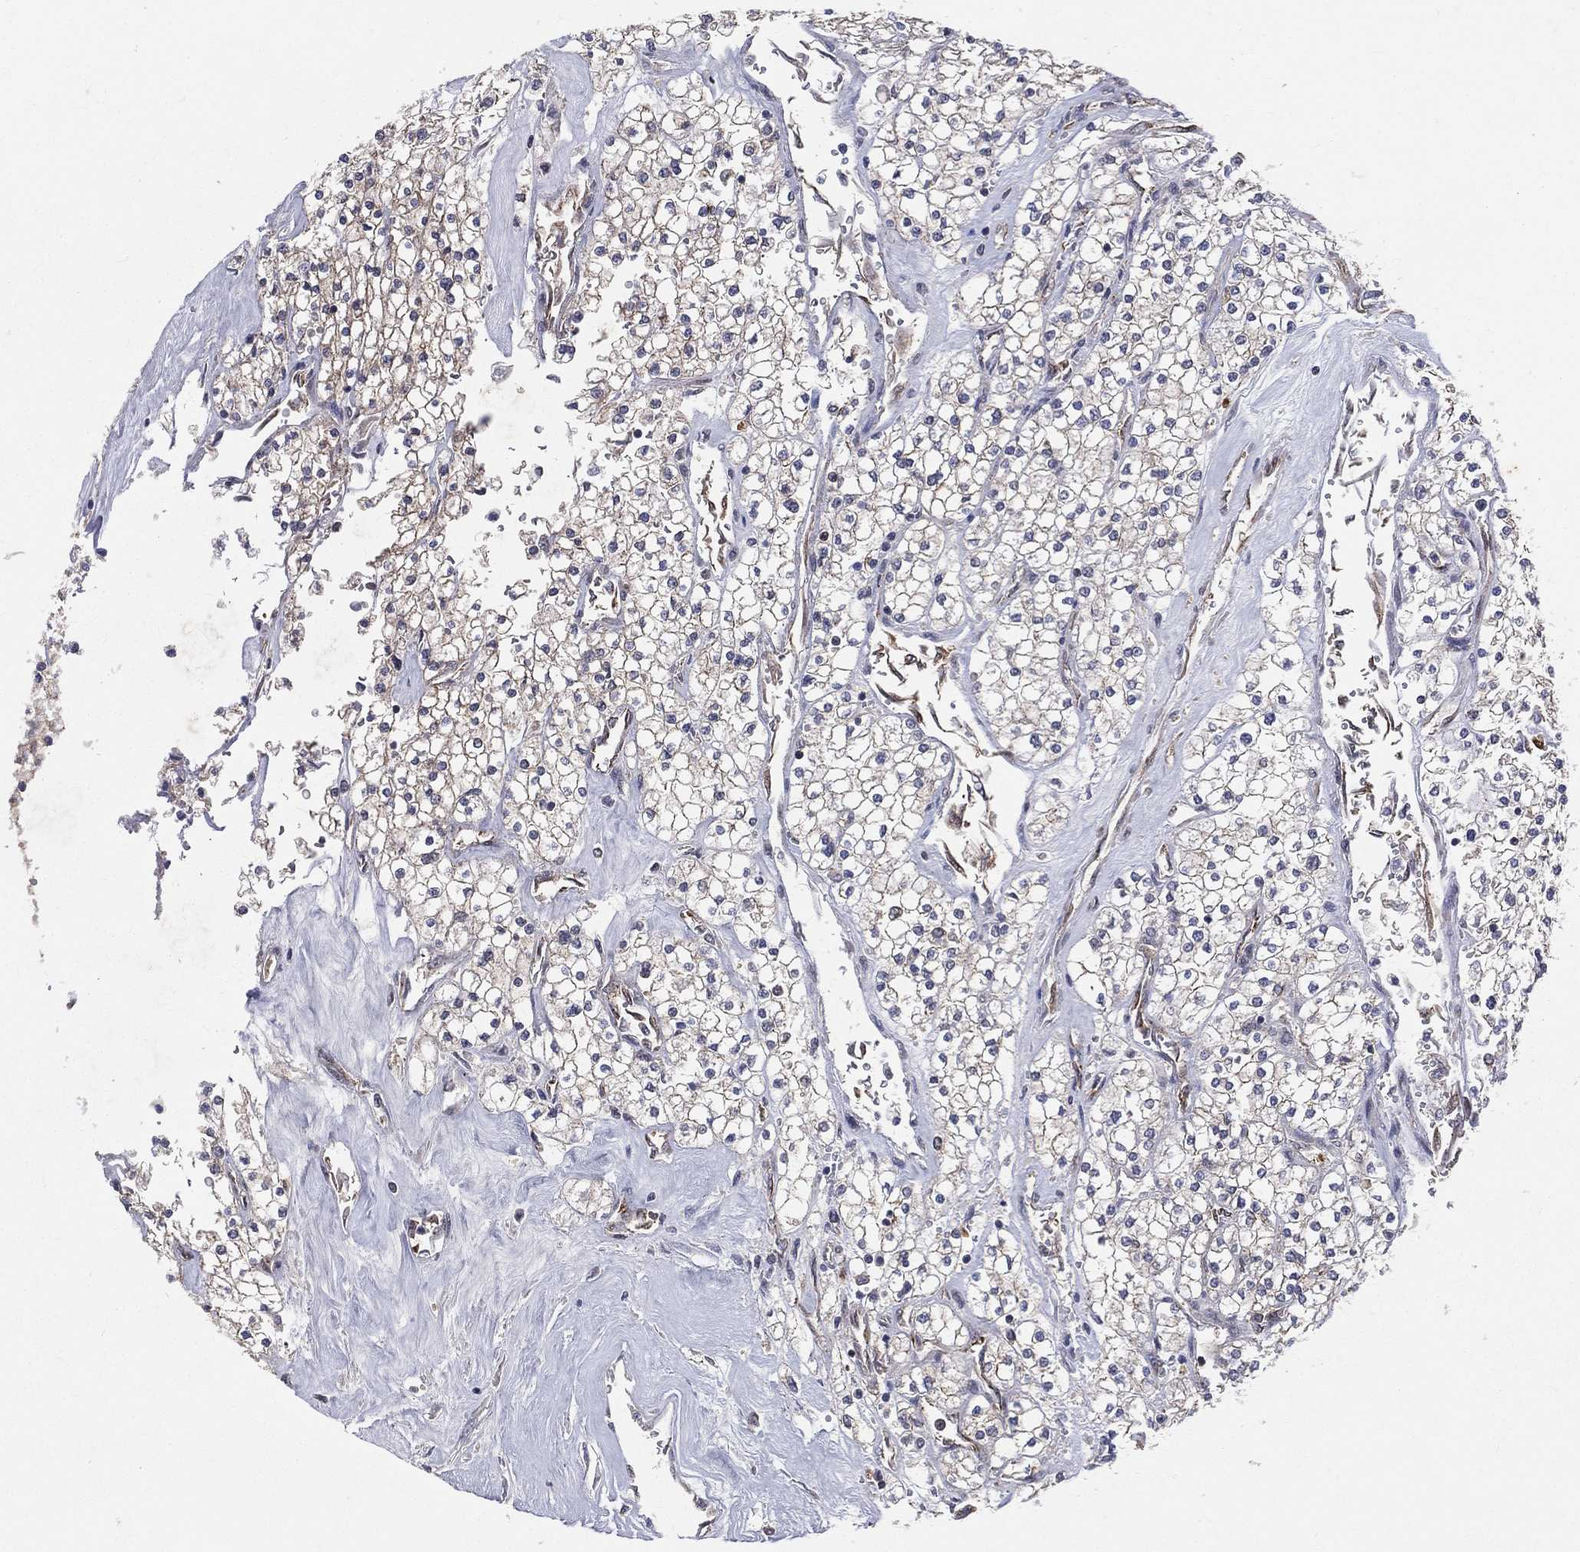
{"staining": {"intensity": "weak", "quantity": "25%-75%", "location": "cytoplasmic/membranous"}, "tissue": "renal cancer", "cell_type": "Tumor cells", "image_type": "cancer", "snomed": [{"axis": "morphology", "description": "Adenocarcinoma, NOS"}, {"axis": "topography", "description": "Kidney"}], "caption": "Tumor cells demonstrate low levels of weak cytoplasmic/membranous positivity in approximately 25%-75% of cells in renal cancer (adenocarcinoma).", "gene": "GMPR2", "patient": {"sex": "male", "age": 80}}